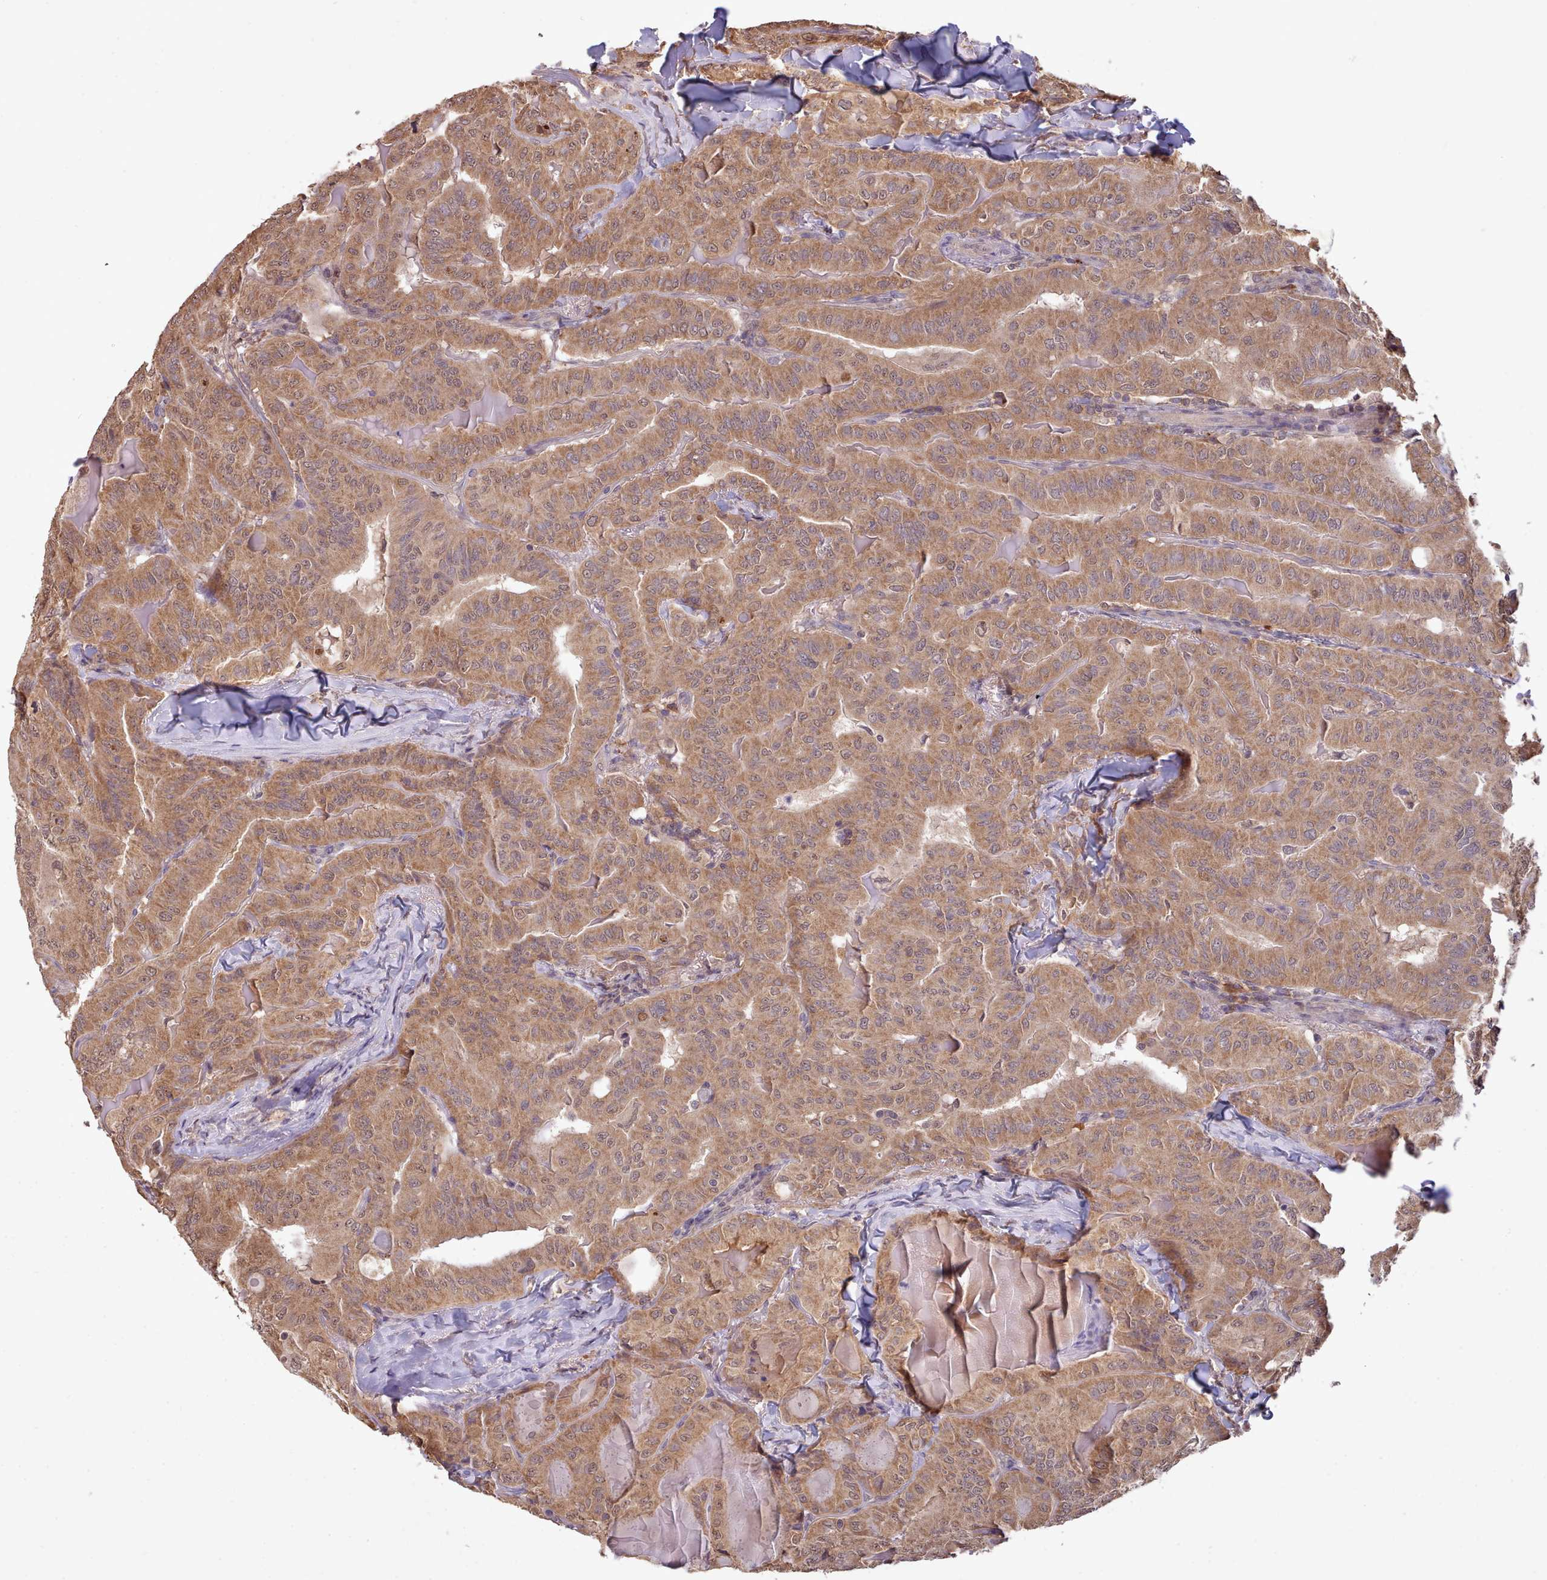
{"staining": {"intensity": "moderate", "quantity": ">75%", "location": "cytoplasmic/membranous"}, "tissue": "thyroid cancer", "cell_type": "Tumor cells", "image_type": "cancer", "snomed": [{"axis": "morphology", "description": "Papillary adenocarcinoma, NOS"}, {"axis": "topography", "description": "Thyroid gland"}], "caption": "Immunohistochemistry micrograph of thyroid cancer stained for a protein (brown), which displays medium levels of moderate cytoplasmic/membranous expression in about >75% of tumor cells.", "gene": "PIP4P1", "patient": {"sex": "female", "age": 68}}